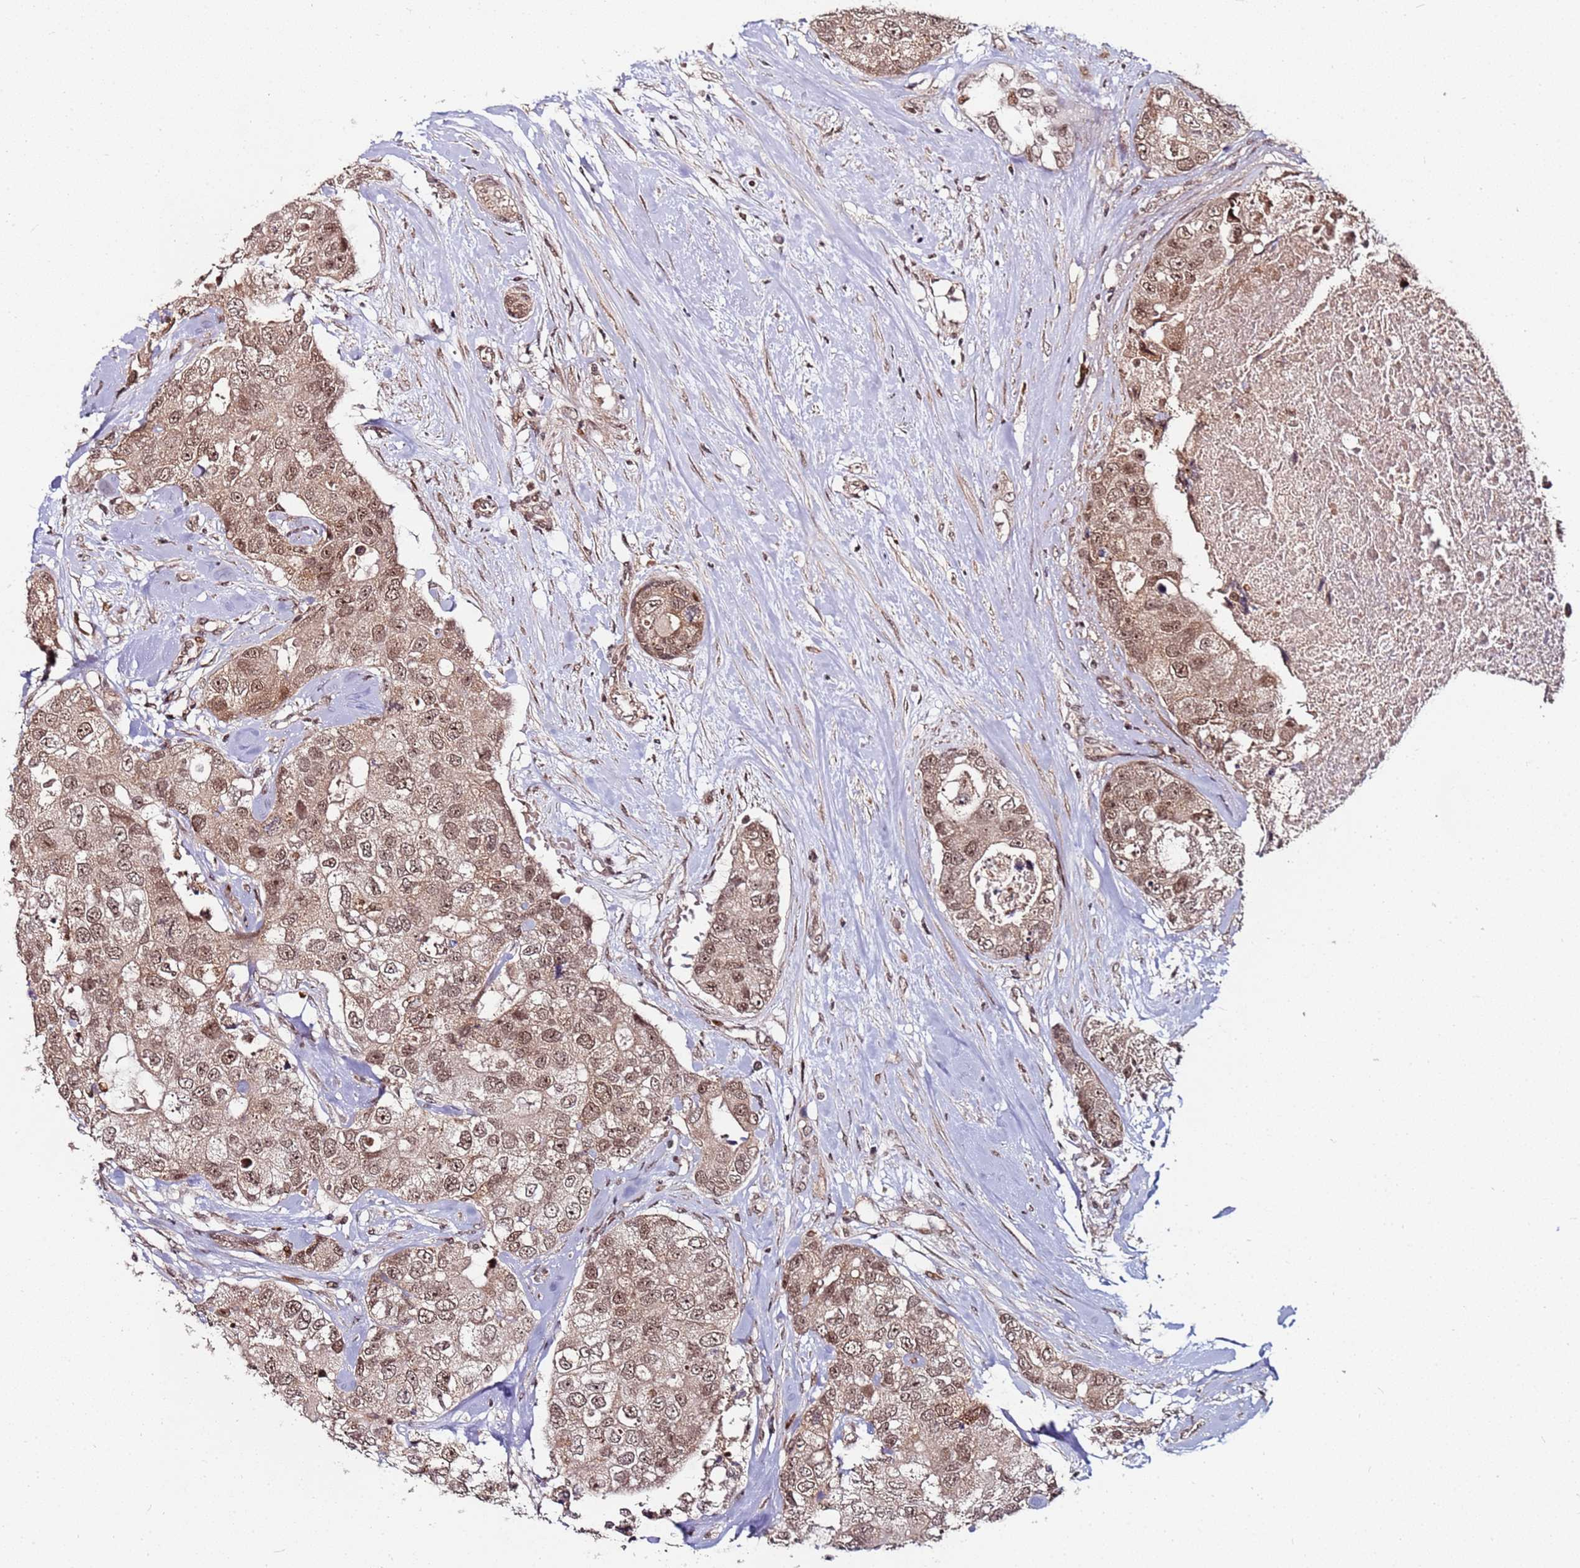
{"staining": {"intensity": "moderate", "quantity": ">75%", "location": "cytoplasmic/membranous,nuclear"}, "tissue": "breast cancer", "cell_type": "Tumor cells", "image_type": "cancer", "snomed": [{"axis": "morphology", "description": "Duct carcinoma"}, {"axis": "topography", "description": "Breast"}], "caption": "Breast cancer was stained to show a protein in brown. There is medium levels of moderate cytoplasmic/membranous and nuclear expression in approximately >75% of tumor cells. The staining was performed using DAB (3,3'-diaminobenzidine) to visualize the protein expression in brown, while the nuclei were stained in blue with hematoxylin (Magnification: 20x).", "gene": "PPM1H", "patient": {"sex": "female", "age": 62}}